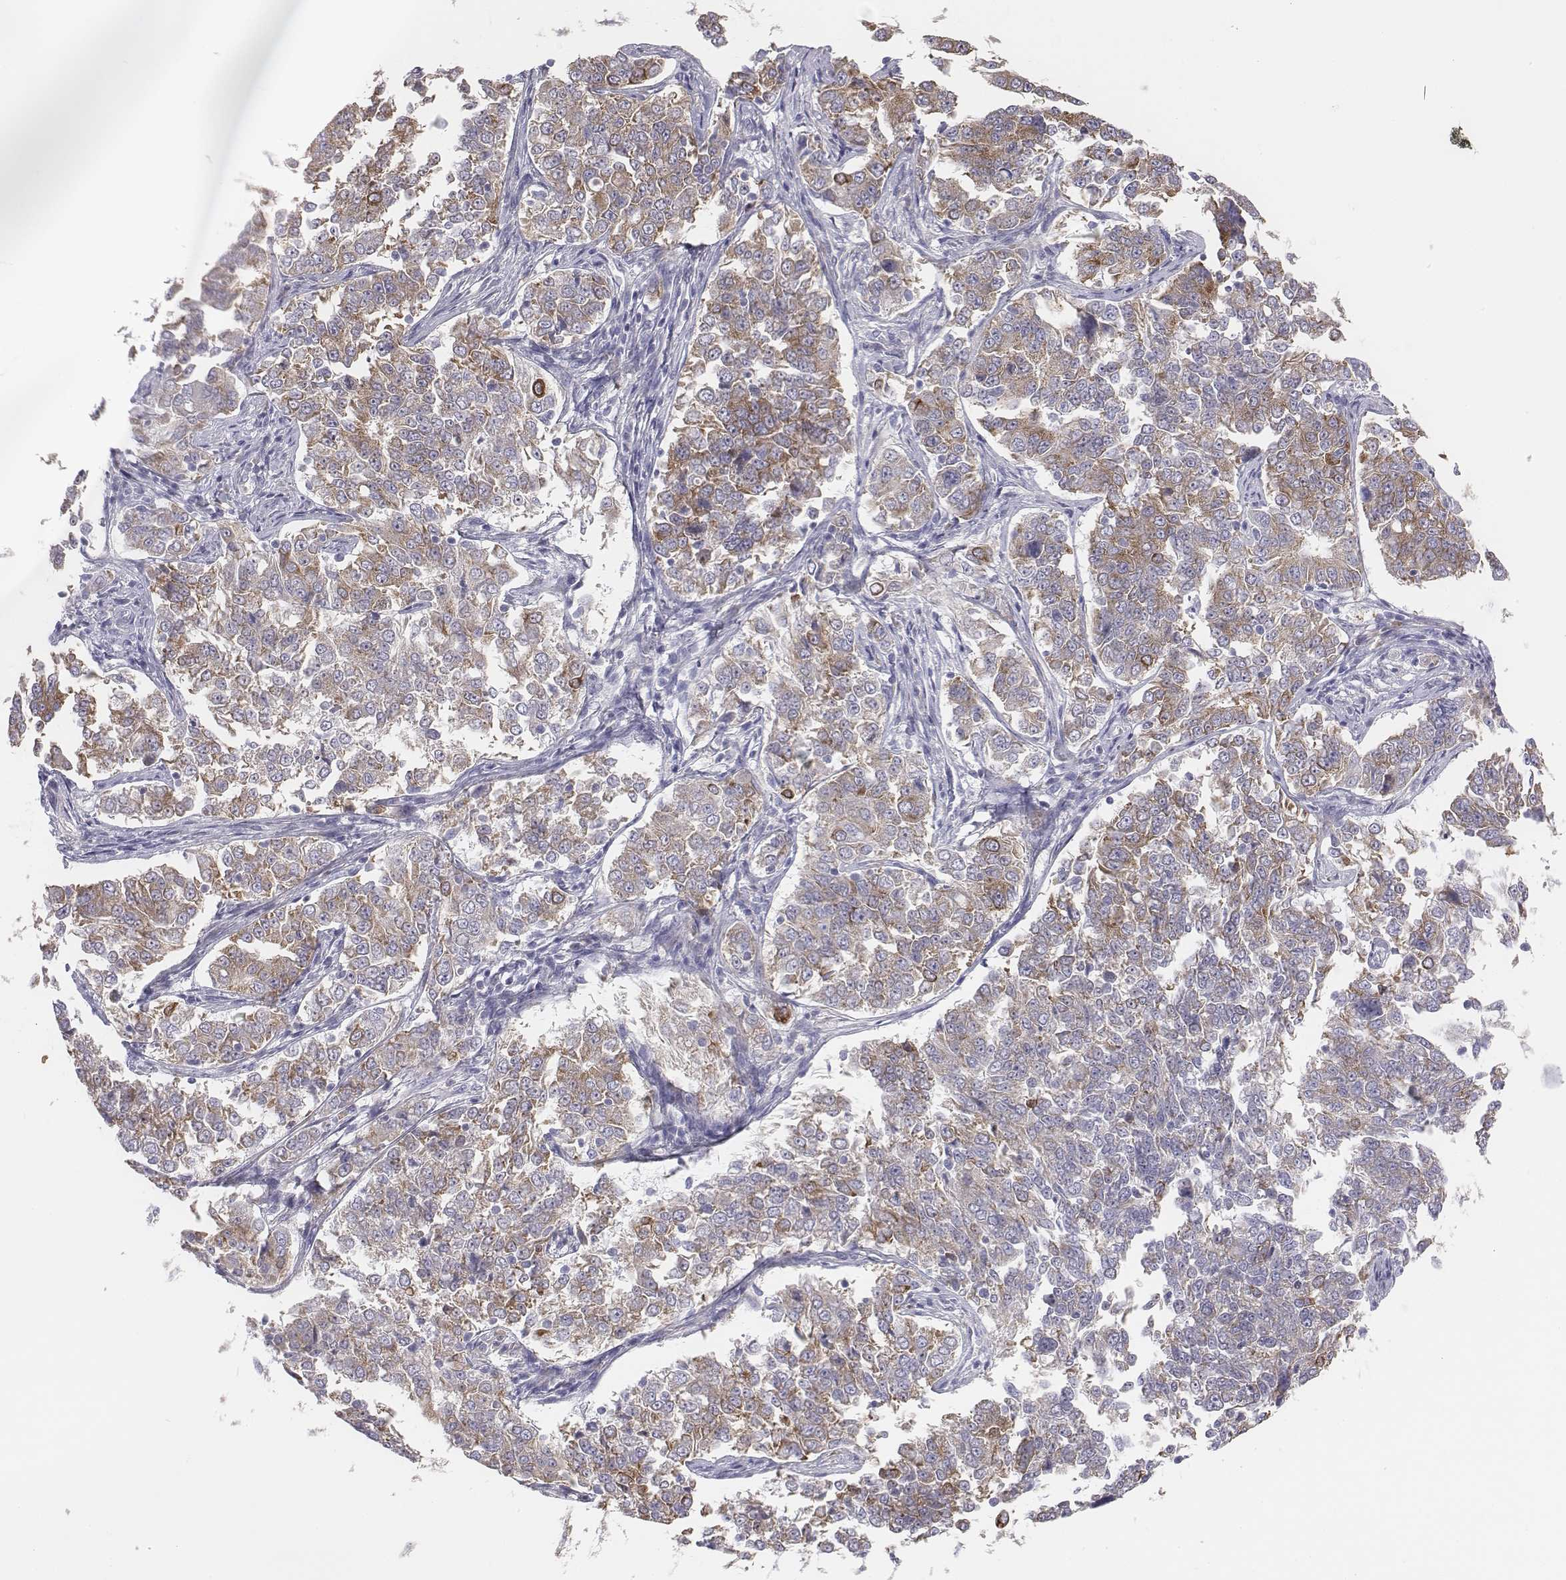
{"staining": {"intensity": "moderate", "quantity": "25%-75%", "location": "cytoplasmic/membranous"}, "tissue": "endometrial cancer", "cell_type": "Tumor cells", "image_type": "cancer", "snomed": [{"axis": "morphology", "description": "Adenocarcinoma, NOS"}, {"axis": "topography", "description": "Endometrium"}], "caption": "This micrograph displays immunohistochemistry (IHC) staining of adenocarcinoma (endometrial), with medium moderate cytoplasmic/membranous staining in about 25%-75% of tumor cells.", "gene": "CHST14", "patient": {"sex": "female", "age": 43}}